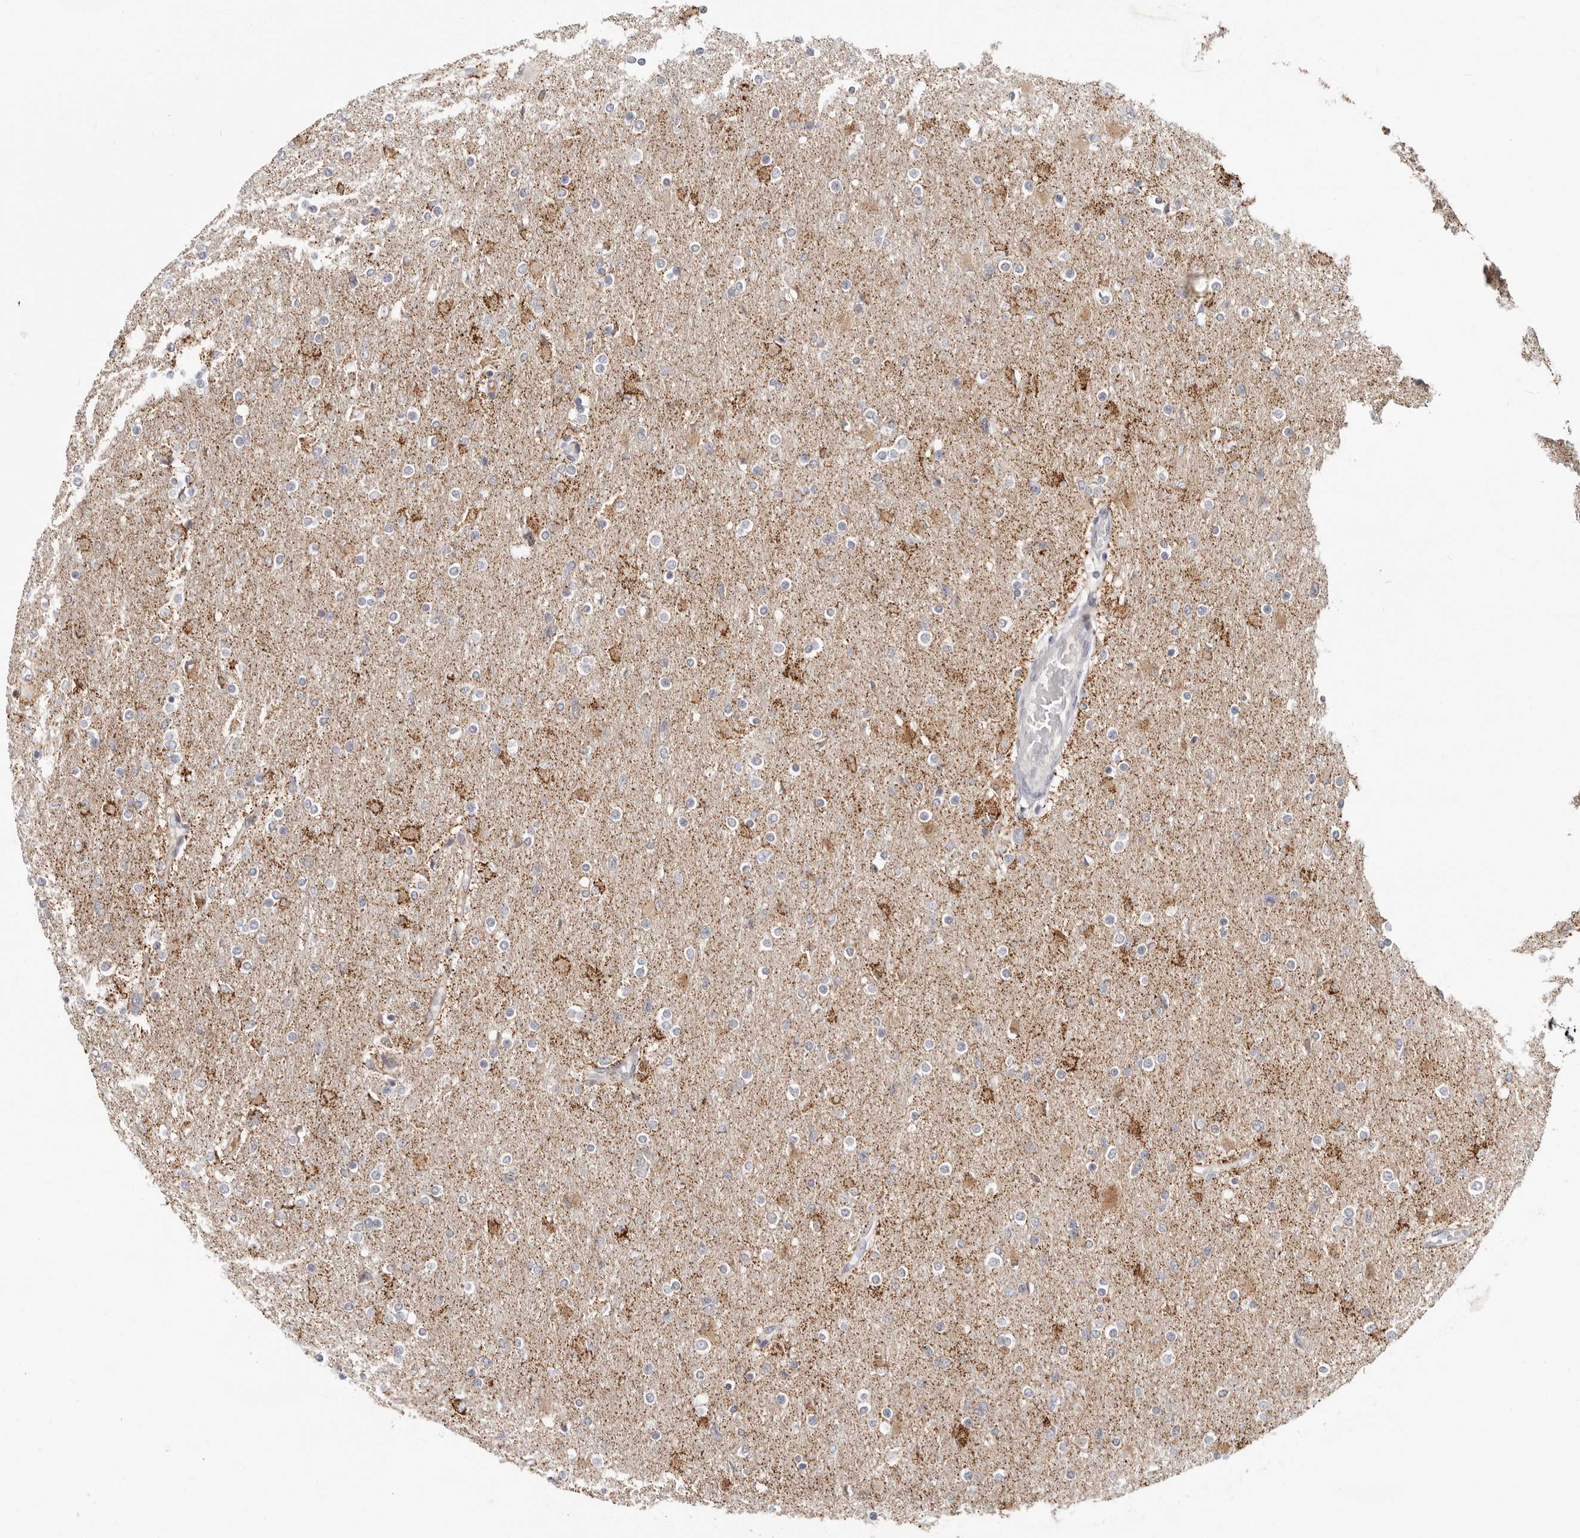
{"staining": {"intensity": "negative", "quantity": "none", "location": "none"}, "tissue": "glioma", "cell_type": "Tumor cells", "image_type": "cancer", "snomed": [{"axis": "morphology", "description": "Glioma, malignant, High grade"}, {"axis": "topography", "description": "Cerebral cortex"}], "caption": "Immunohistochemistry of glioma reveals no staining in tumor cells.", "gene": "SZT2", "patient": {"sex": "female", "age": 36}}